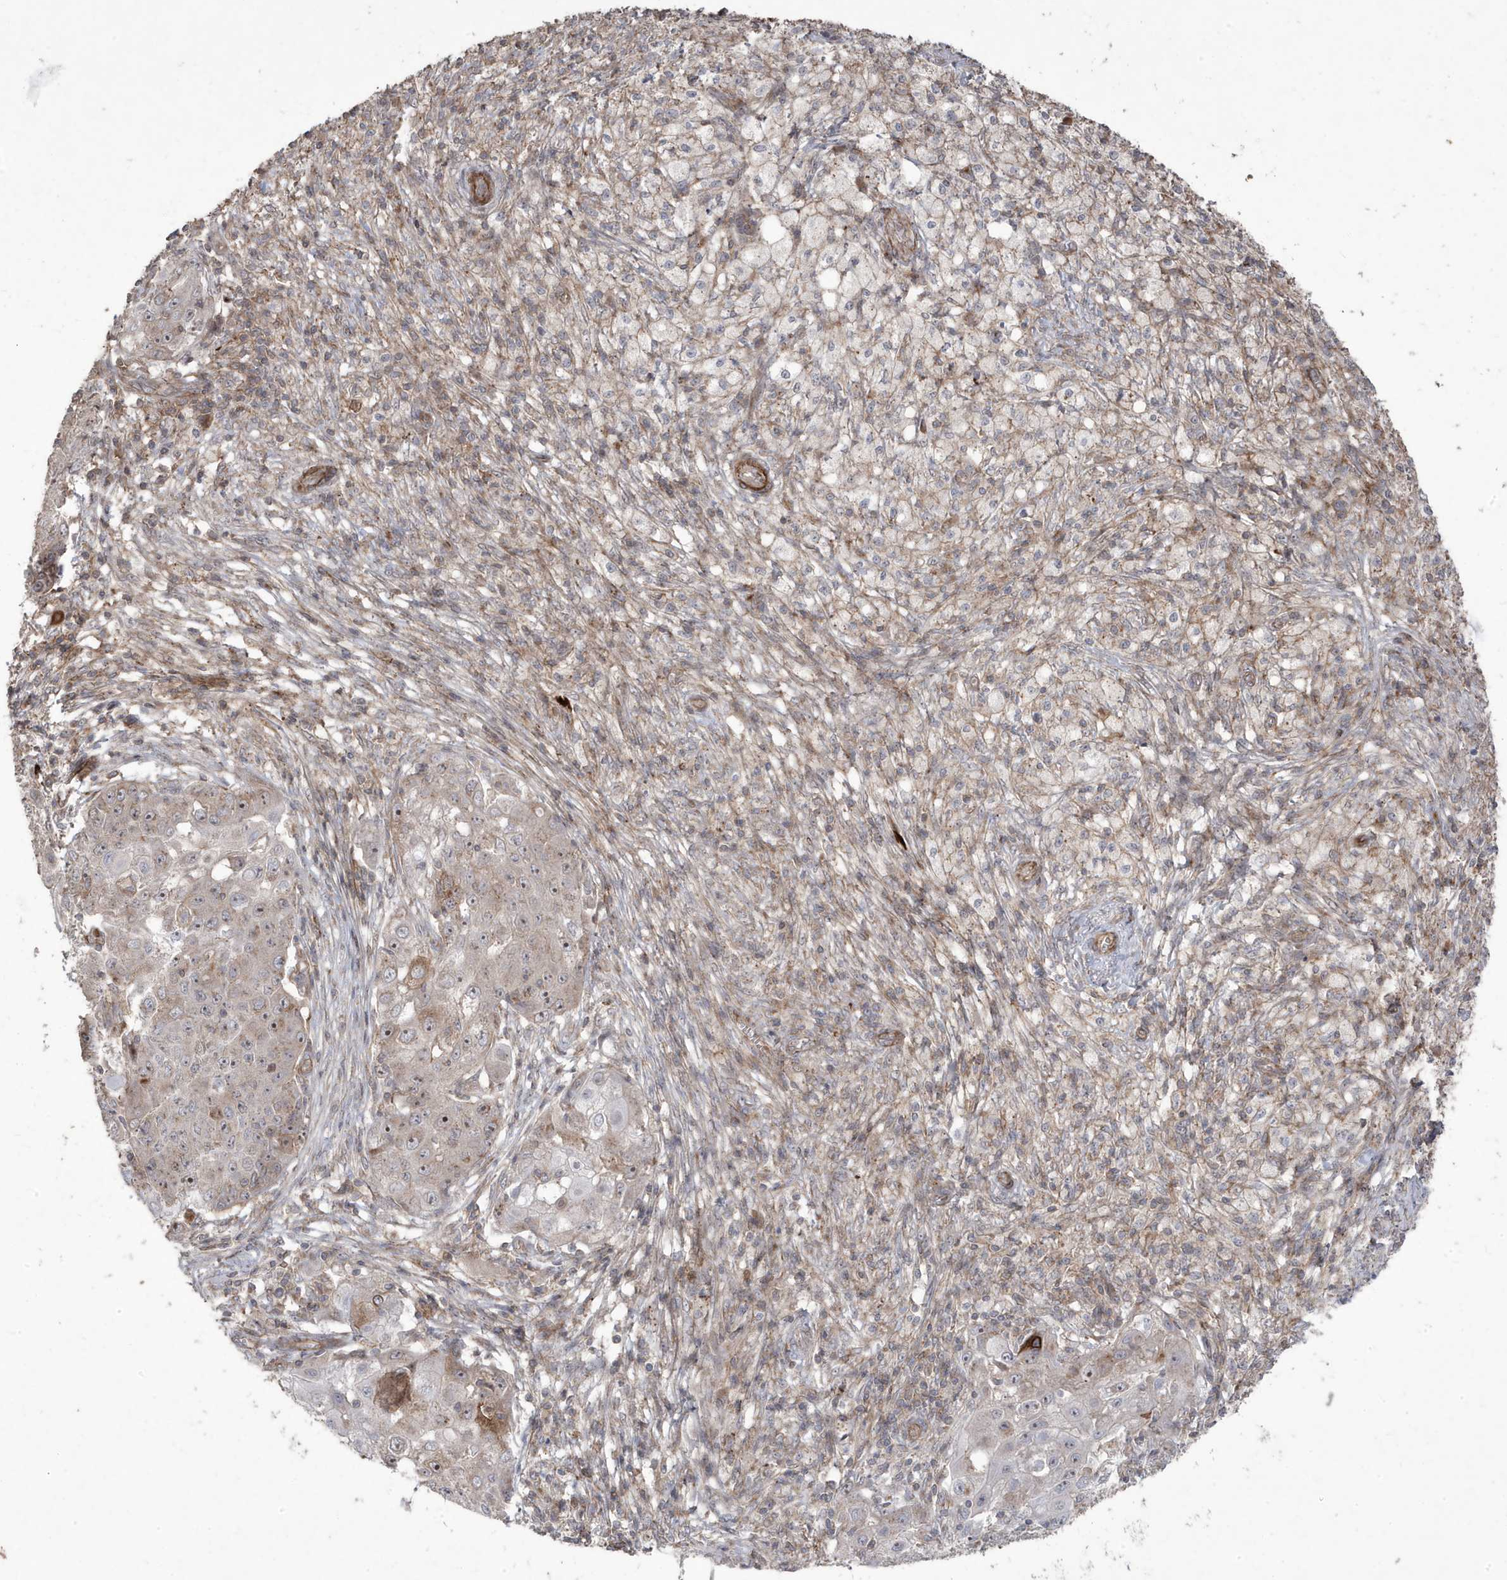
{"staining": {"intensity": "strong", "quantity": "<25%", "location": "cytoplasmic/membranous"}, "tissue": "ovarian cancer", "cell_type": "Tumor cells", "image_type": "cancer", "snomed": [{"axis": "morphology", "description": "Carcinoma, endometroid"}, {"axis": "topography", "description": "Ovary"}], "caption": "Brown immunohistochemical staining in human endometroid carcinoma (ovarian) demonstrates strong cytoplasmic/membranous expression in about <25% of tumor cells. The protein is stained brown, and the nuclei are stained in blue (DAB (3,3'-diaminobenzidine) IHC with brightfield microscopy, high magnification).", "gene": "CETN3", "patient": {"sex": "female", "age": 42}}